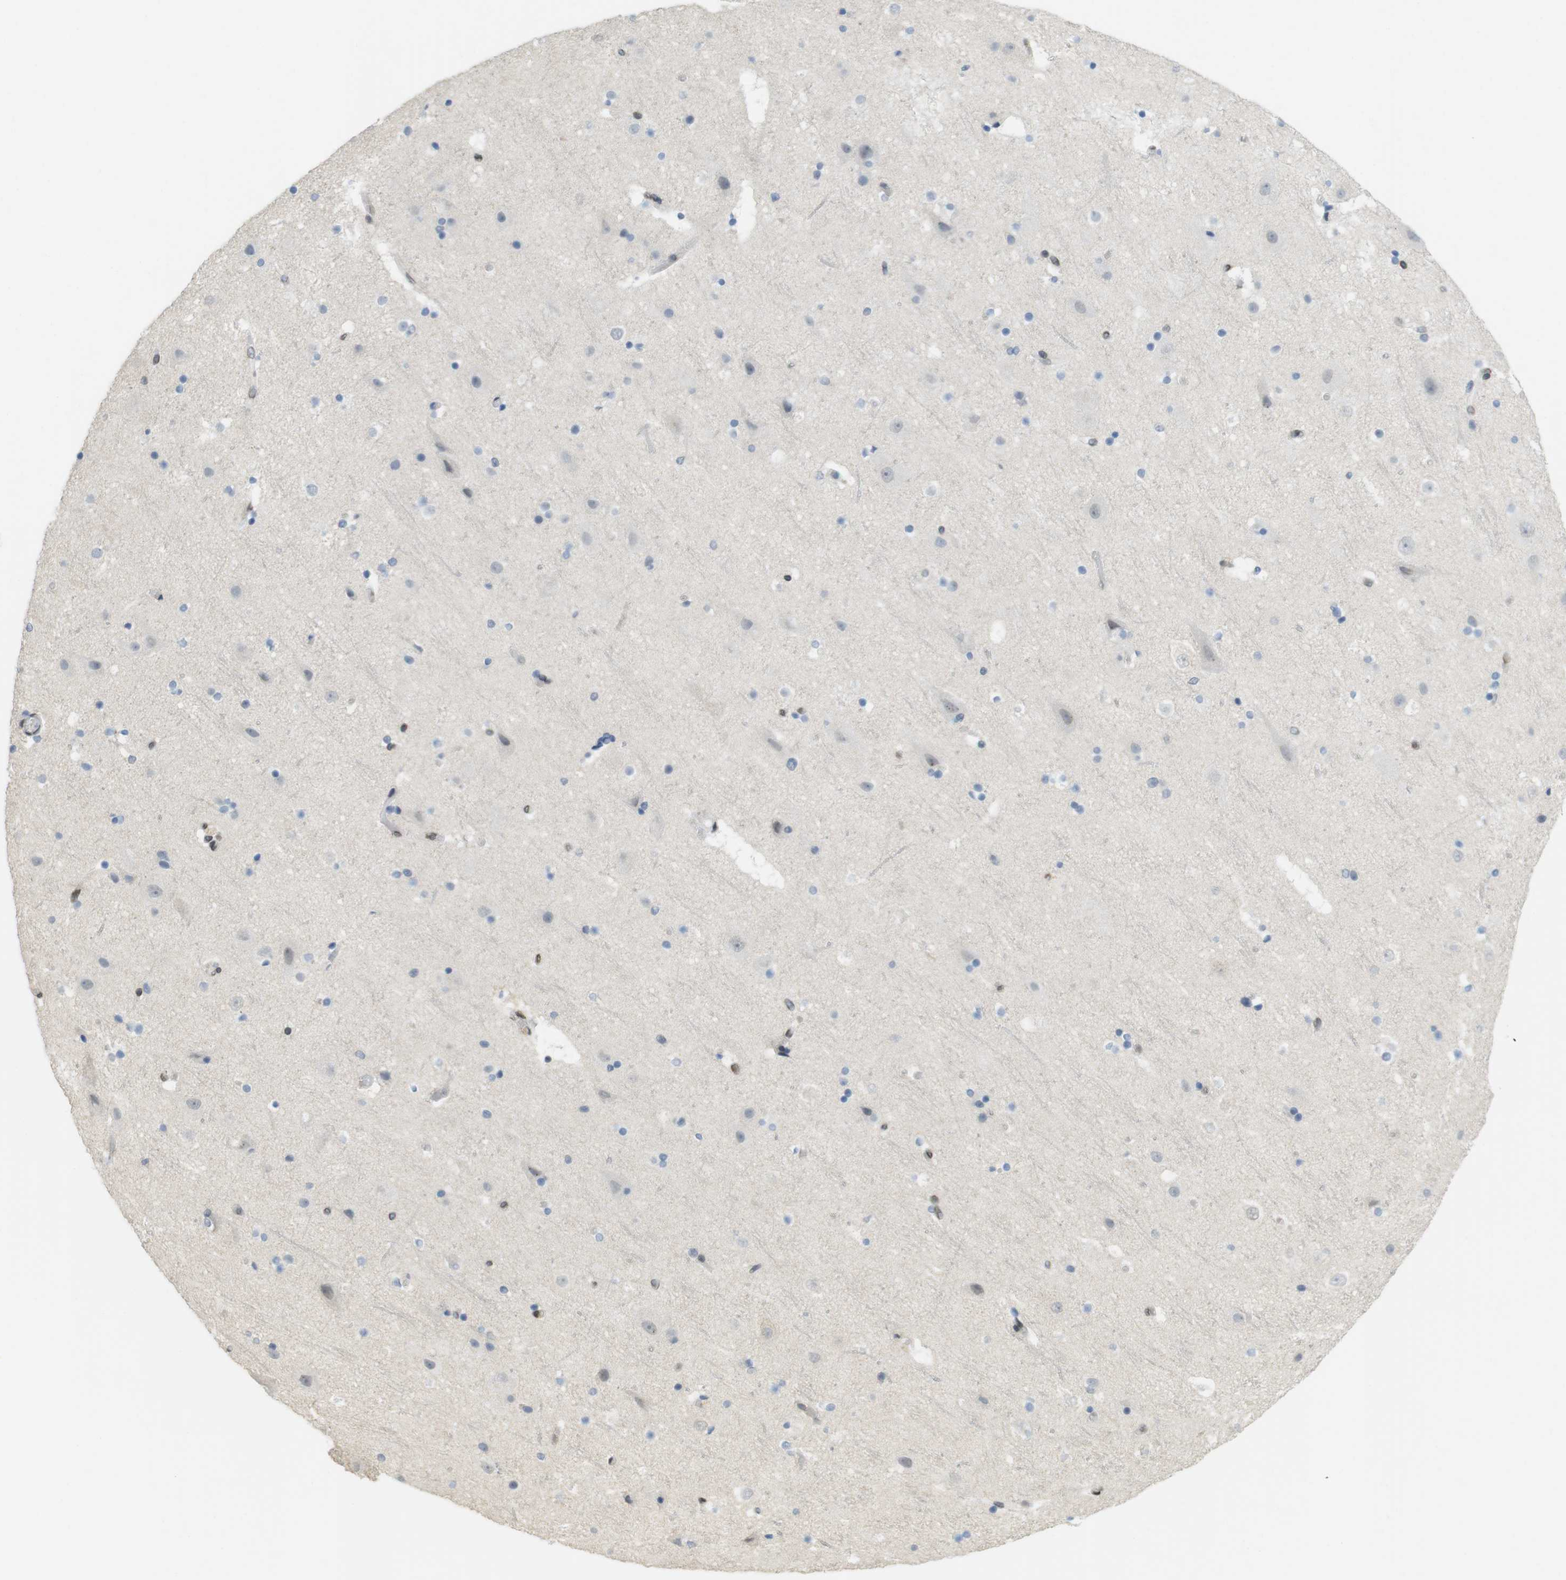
{"staining": {"intensity": "moderate", "quantity": "25%-75%", "location": "cytoplasmic/membranous"}, "tissue": "cerebral cortex", "cell_type": "Endothelial cells", "image_type": "normal", "snomed": [{"axis": "morphology", "description": "Normal tissue, NOS"}, {"axis": "topography", "description": "Cerebral cortex"}], "caption": "Cerebral cortex stained with a brown dye reveals moderate cytoplasmic/membranous positive expression in about 25%-75% of endothelial cells.", "gene": "ARL6IP6", "patient": {"sex": "male", "age": 45}}